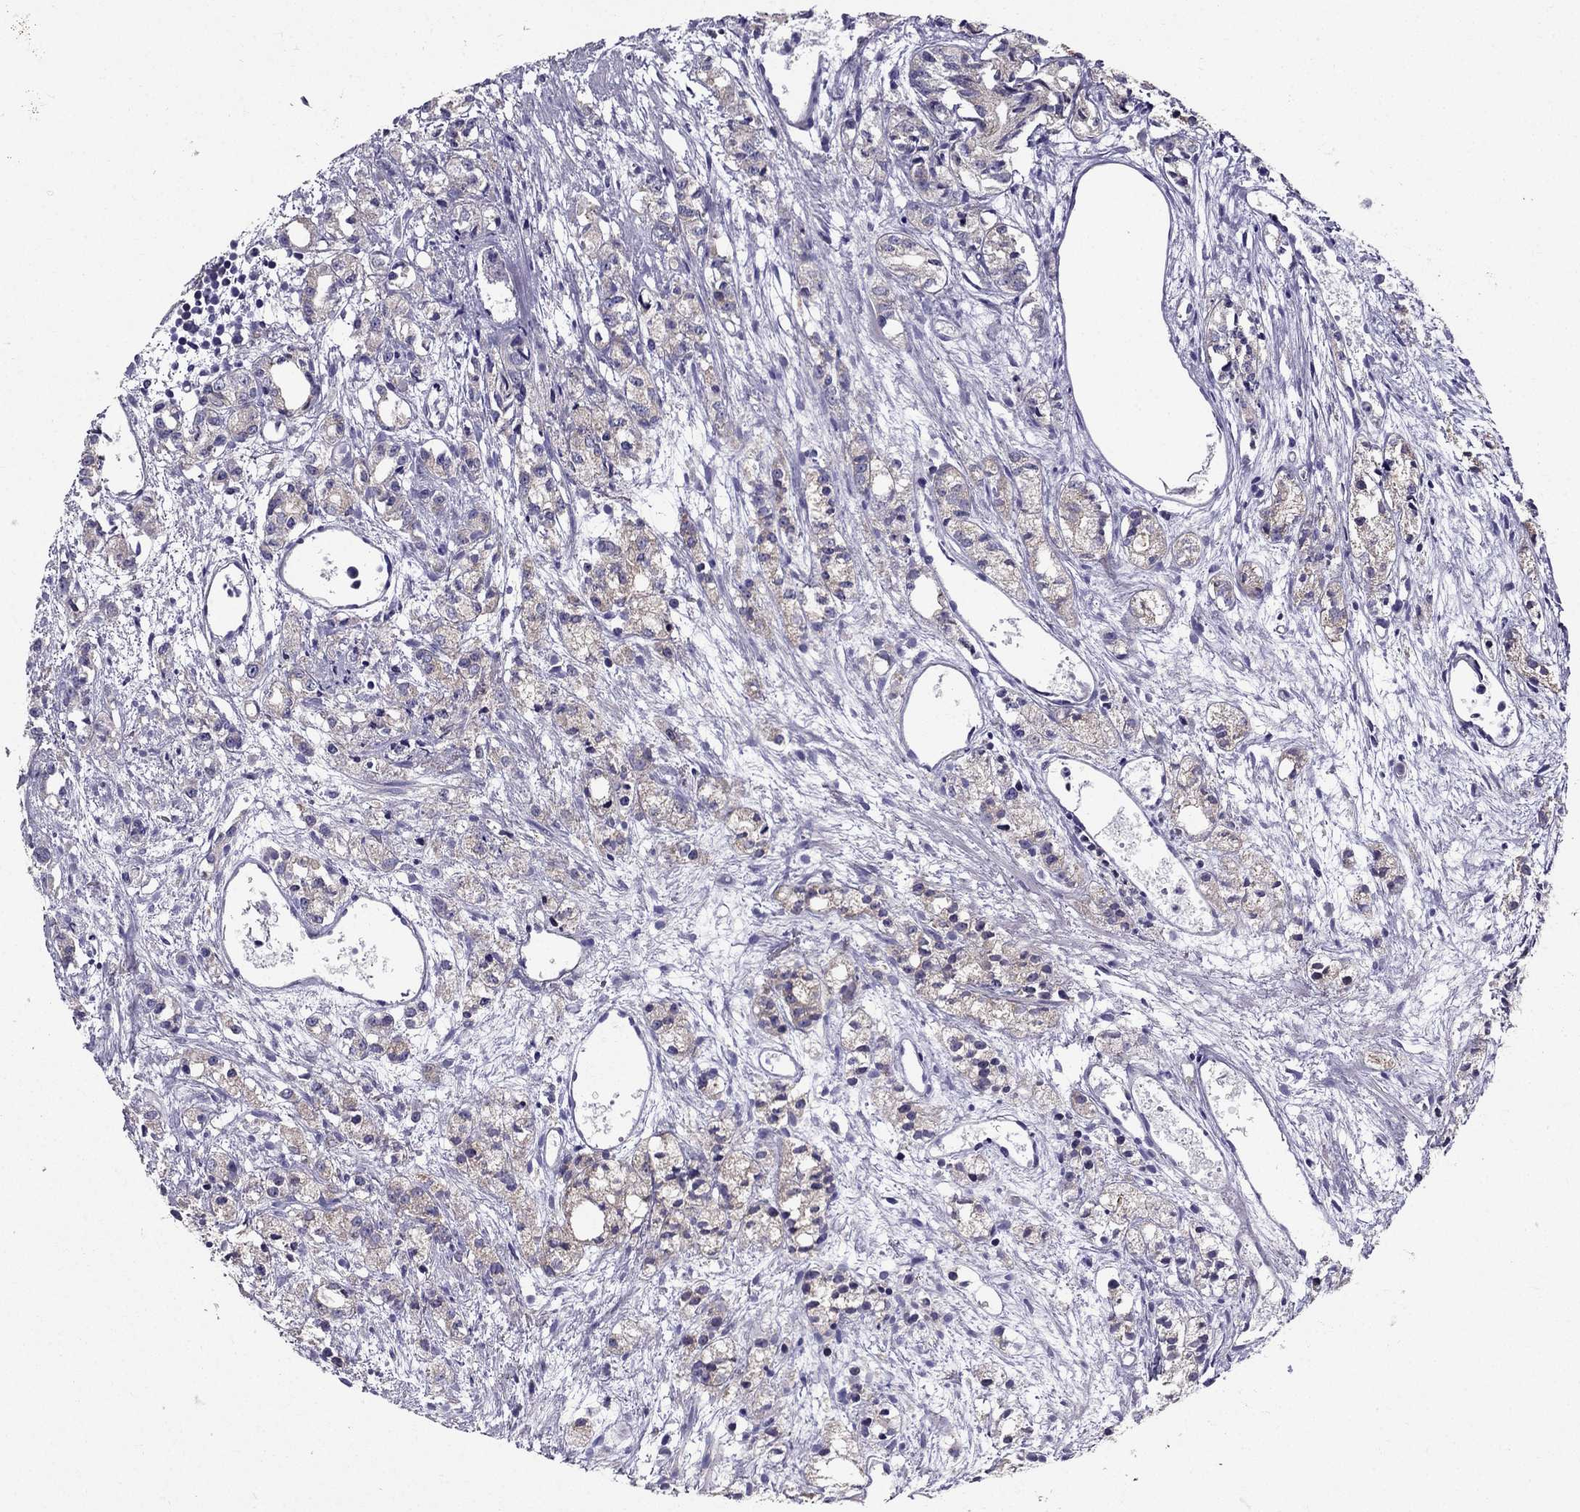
{"staining": {"intensity": "moderate", "quantity": "<25%", "location": "cytoplasmic/membranous"}, "tissue": "prostate cancer", "cell_type": "Tumor cells", "image_type": "cancer", "snomed": [{"axis": "morphology", "description": "Adenocarcinoma, Medium grade"}, {"axis": "topography", "description": "Prostate"}], "caption": "Prostate cancer tissue shows moderate cytoplasmic/membranous positivity in about <25% of tumor cells", "gene": "AAK1", "patient": {"sex": "male", "age": 74}}